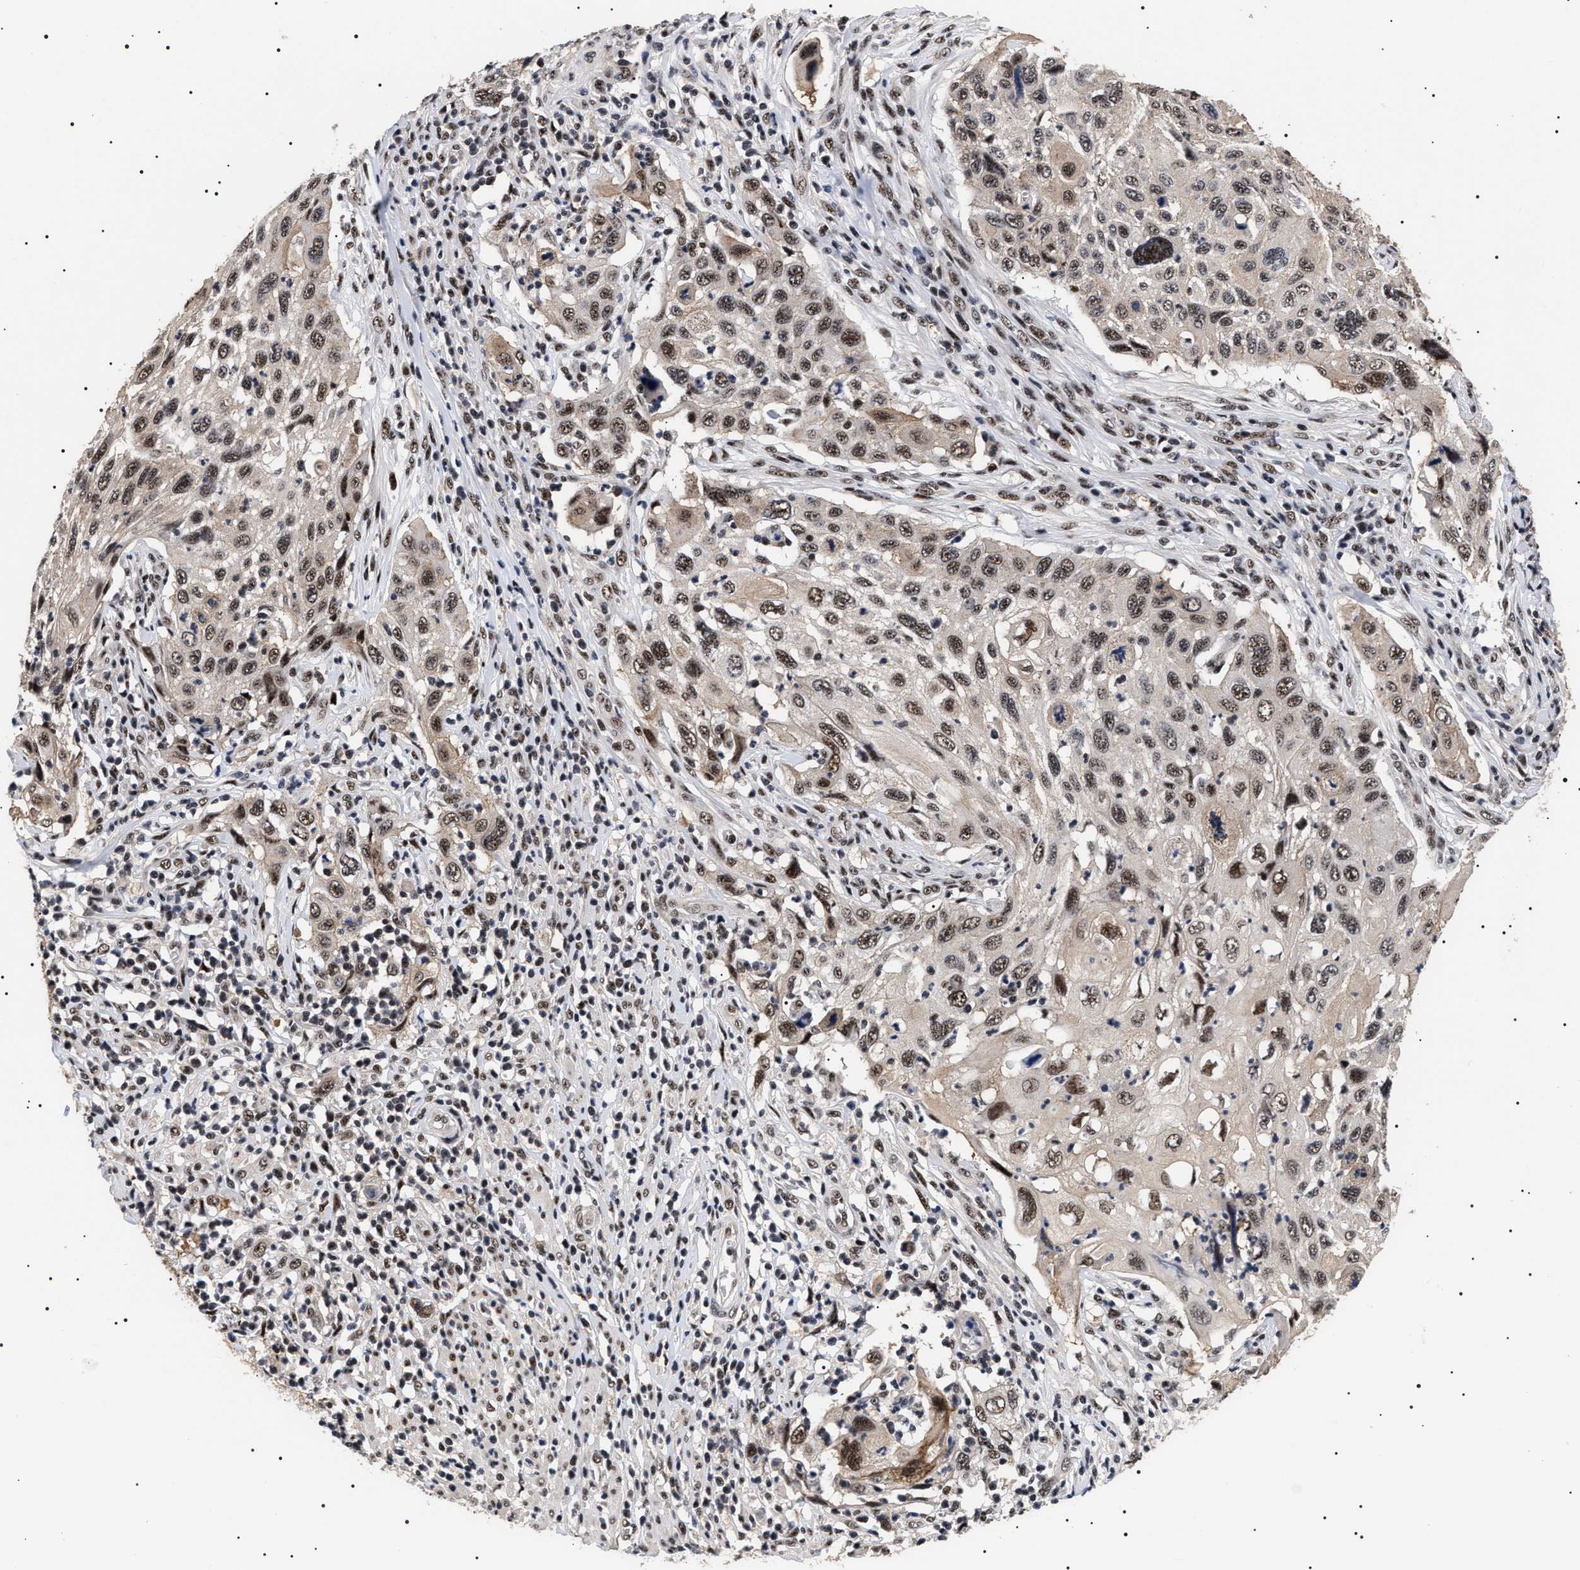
{"staining": {"intensity": "moderate", "quantity": ">75%", "location": "nuclear"}, "tissue": "cervical cancer", "cell_type": "Tumor cells", "image_type": "cancer", "snomed": [{"axis": "morphology", "description": "Squamous cell carcinoma, NOS"}, {"axis": "topography", "description": "Cervix"}], "caption": "Tumor cells display medium levels of moderate nuclear staining in approximately >75% of cells in human cervical cancer (squamous cell carcinoma). Nuclei are stained in blue.", "gene": "CAAP1", "patient": {"sex": "female", "age": 70}}